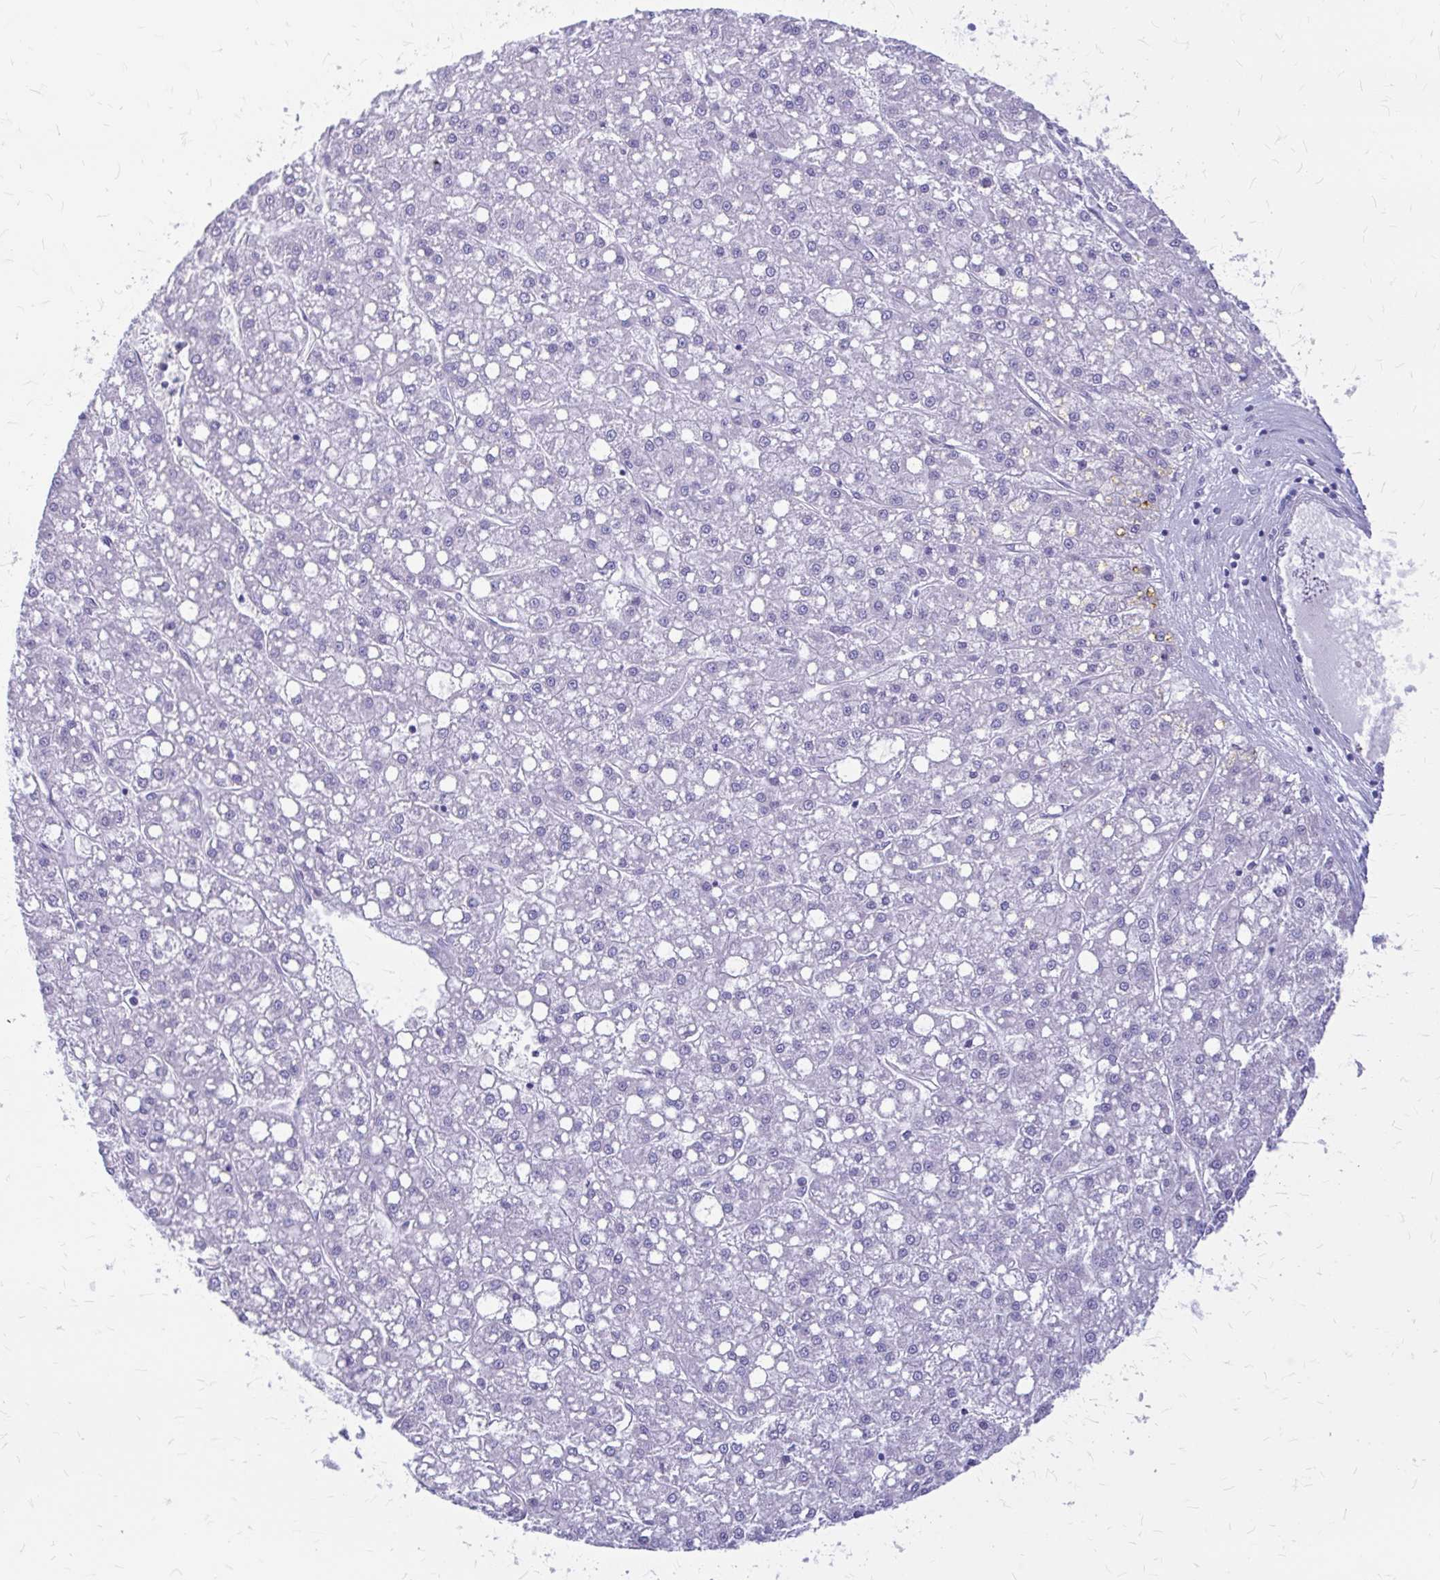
{"staining": {"intensity": "negative", "quantity": "none", "location": "none"}, "tissue": "liver cancer", "cell_type": "Tumor cells", "image_type": "cancer", "snomed": [{"axis": "morphology", "description": "Carcinoma, Hepatocellular, NOS"}, {"axis": "topography", "description": "Liver"}], "caption": "This is an immunohistochemistry histopathology image of human liver cancer (hepatocellular carcinoma). There is no positivity in tumor cells.", "gene": "KLHDC7A", "patient": {"sex": "male", "age": 67}}